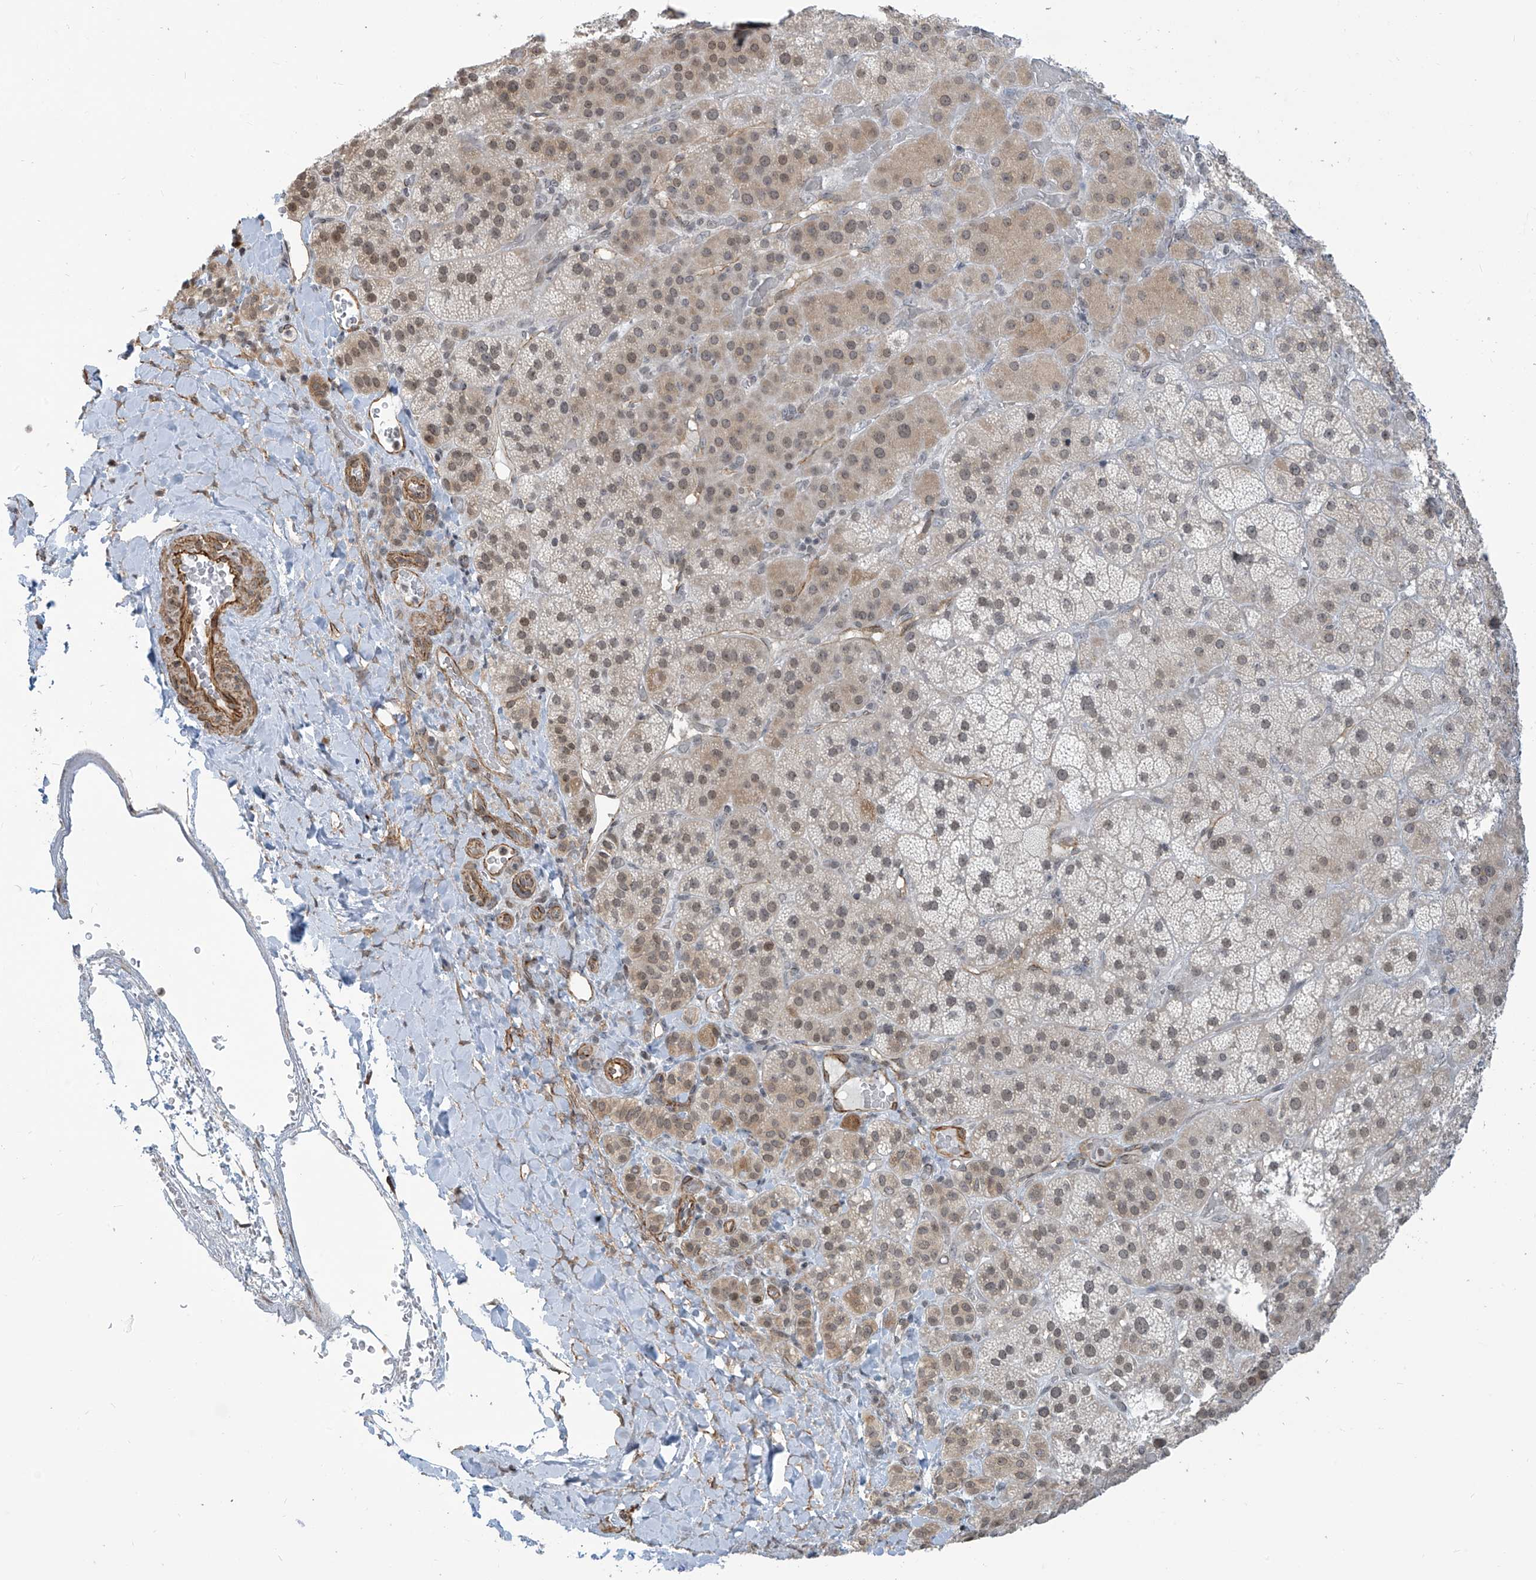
{"staining": {"intensity": "moderate", "quantity": "<25%", "location": "cytoplasmic/membranous,nuclear"}, "tissue": "adrenal gland", "cell_type": "Glandular cells", "image_type": "normal", "snomed": [{"axis": "morphology", "description": "Normal tissue, NOS"}, {"axis": "topography", "description": "Adrenal gland"}], "caption": "Immunohistochemical staining of benign adrenal gland shows <25% levels of moderate cytoplasmic/membranous,nuclear protein expression in about <25% of glandular cells.", "gene": "METAP1D", "patient": {"sex": "male", "age": 57}}